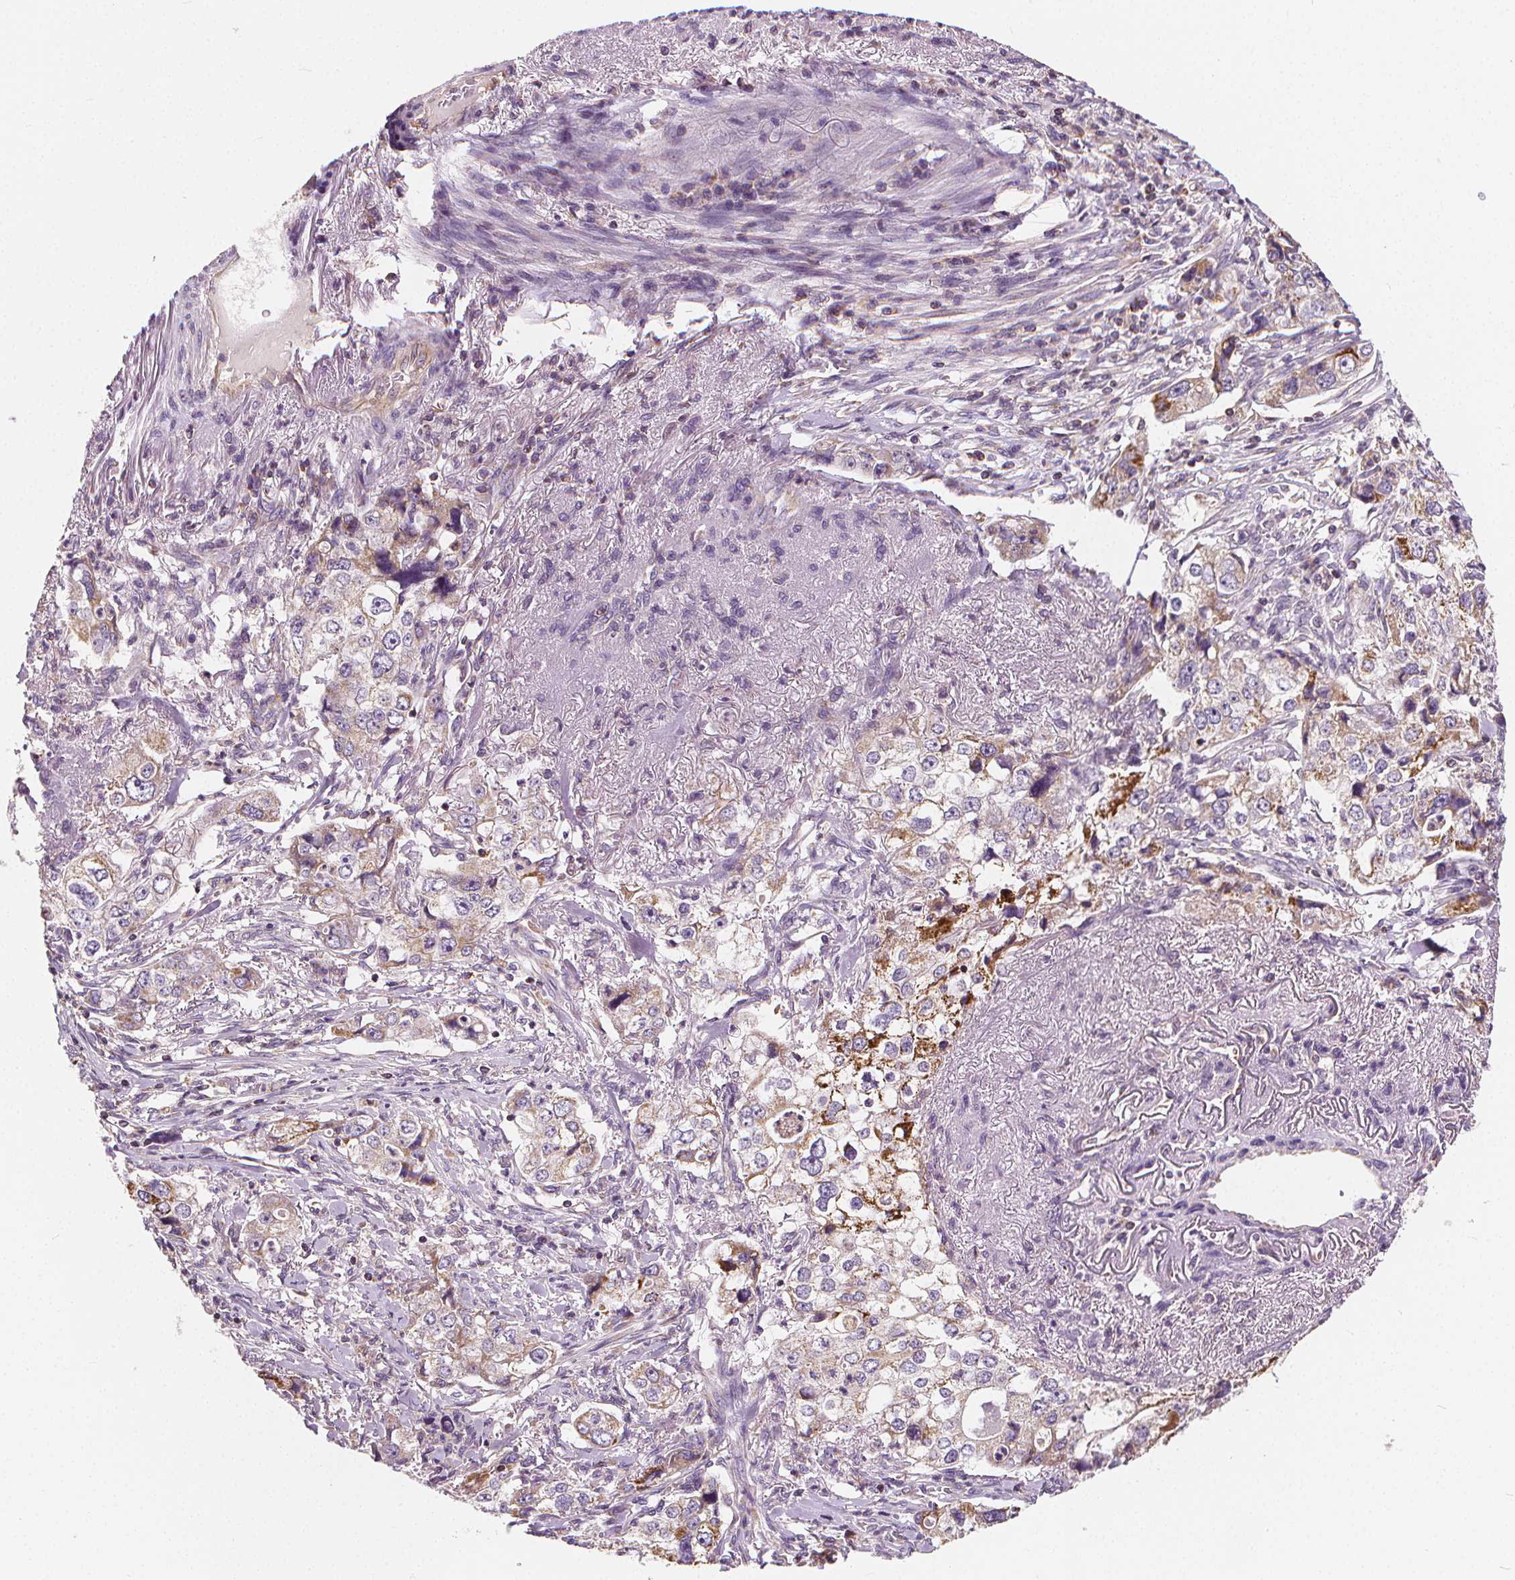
{"staining": {"intensity": "weak", "quantity": "<25%", "location": "cytoplasmic/membranous"}, "tissue": "stomach cancer", "cell_type": "Tumor cells", "image_type": "cancer", "snomed": [{"axis": "morphology", "description": "Adenocarcinoma, NOS"}, {"axis": "topography", "description": "Stomach, upper"}], "caption": "DAB (3,3'-diaminobenzidine) immunohistochemical staining of human stomach cancer (adenocarcinoma) displays no significant expression in tumor cells.", "gene": "RAB20", "patient": {"sex": "male", "age": 75}}